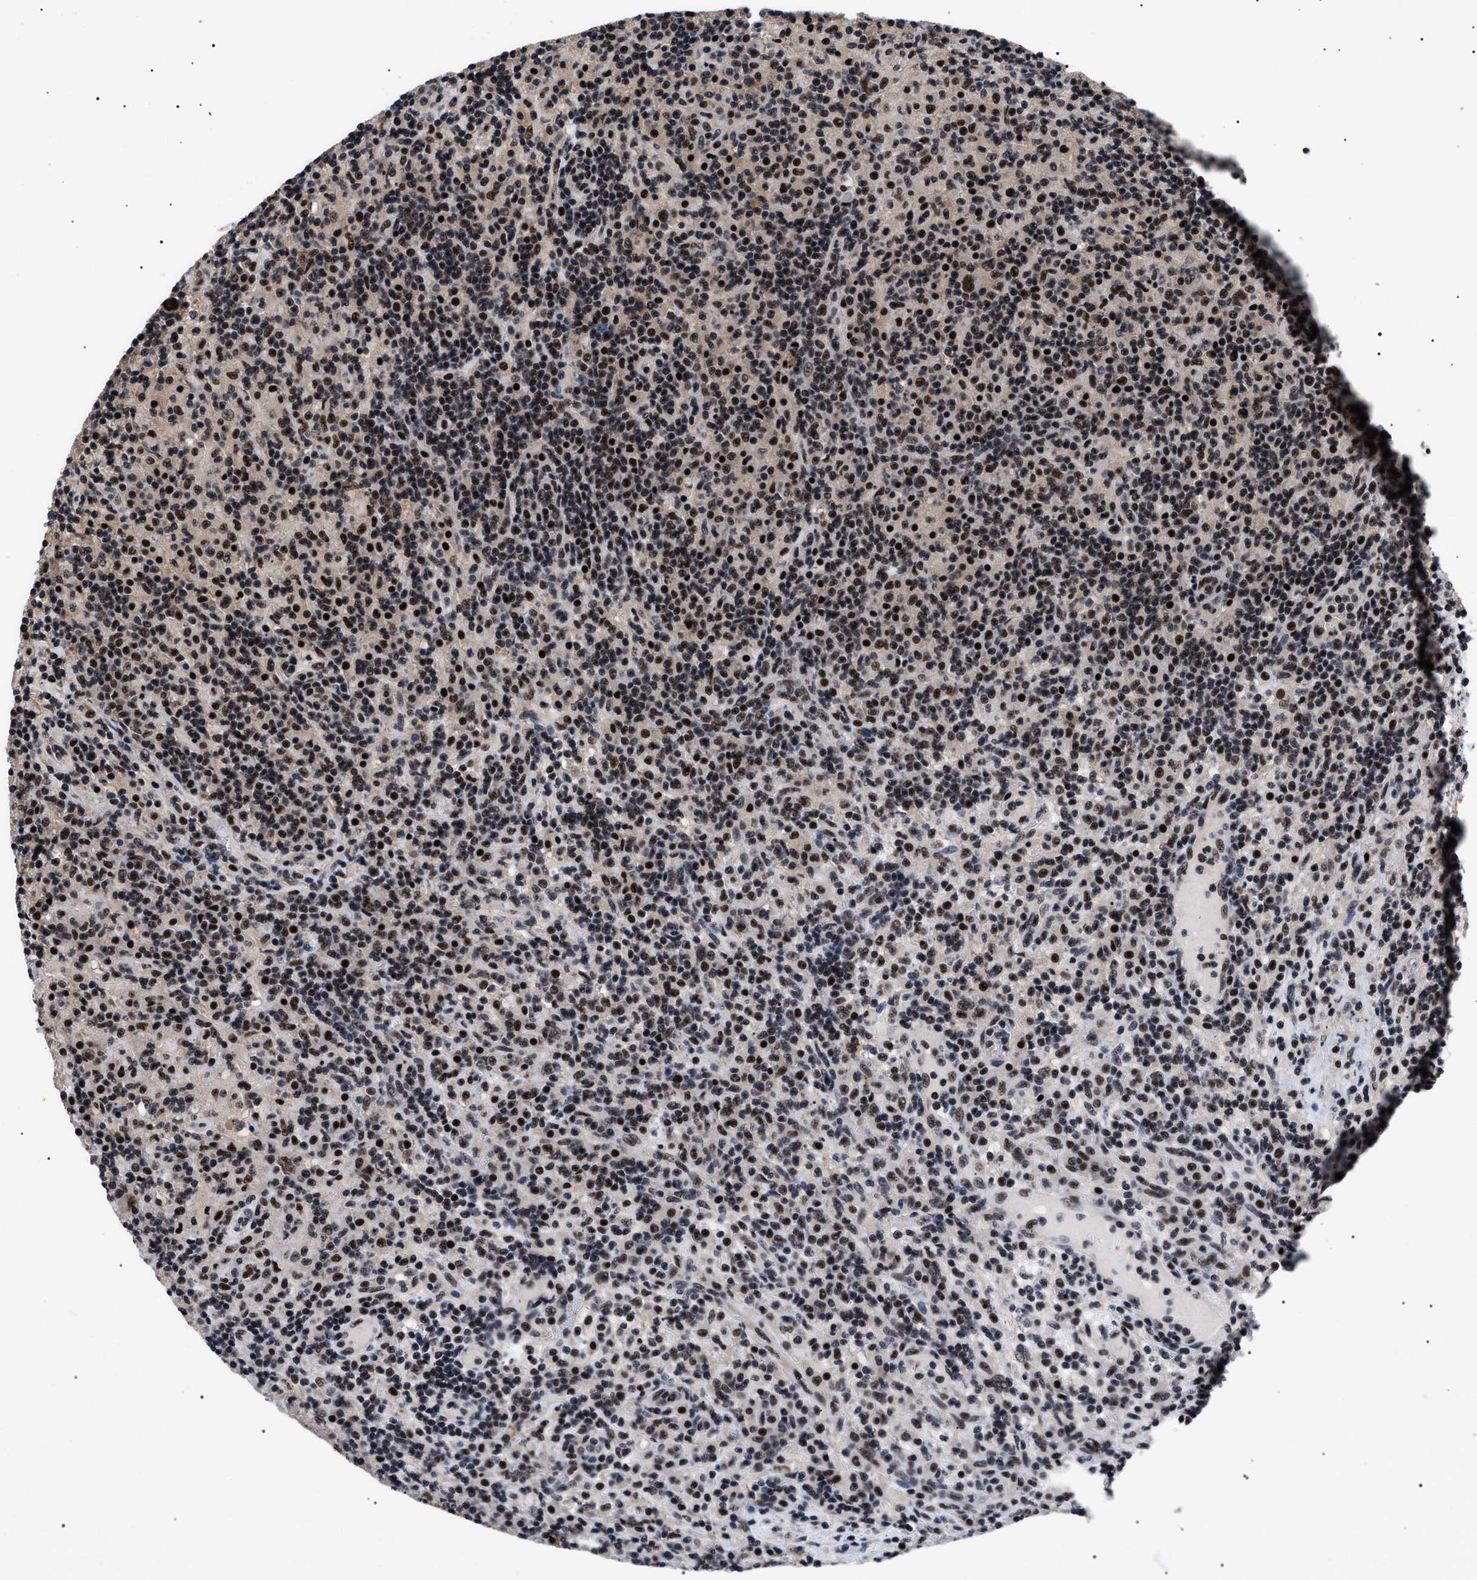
{"staining": {"intensity": "moderate", "quantity": ">75%", "location": "nuclear"}, "tissue": "lymphoma", "cell_type": "Tumor cells", "image_type": "cancer", "snomed": [{"axis": "morphology", "description": "Hodgkin's disease, NOS"}, {"axis": "topography", "description": "Lymph node"}], "caption": "Hodgkin's disease stained with a brown dye reveals moderate nuclear positive positivity in approximately >75% of tumor cells.", "gene": "CAAP1", "patient": {"sex": "male", "age": 70}}